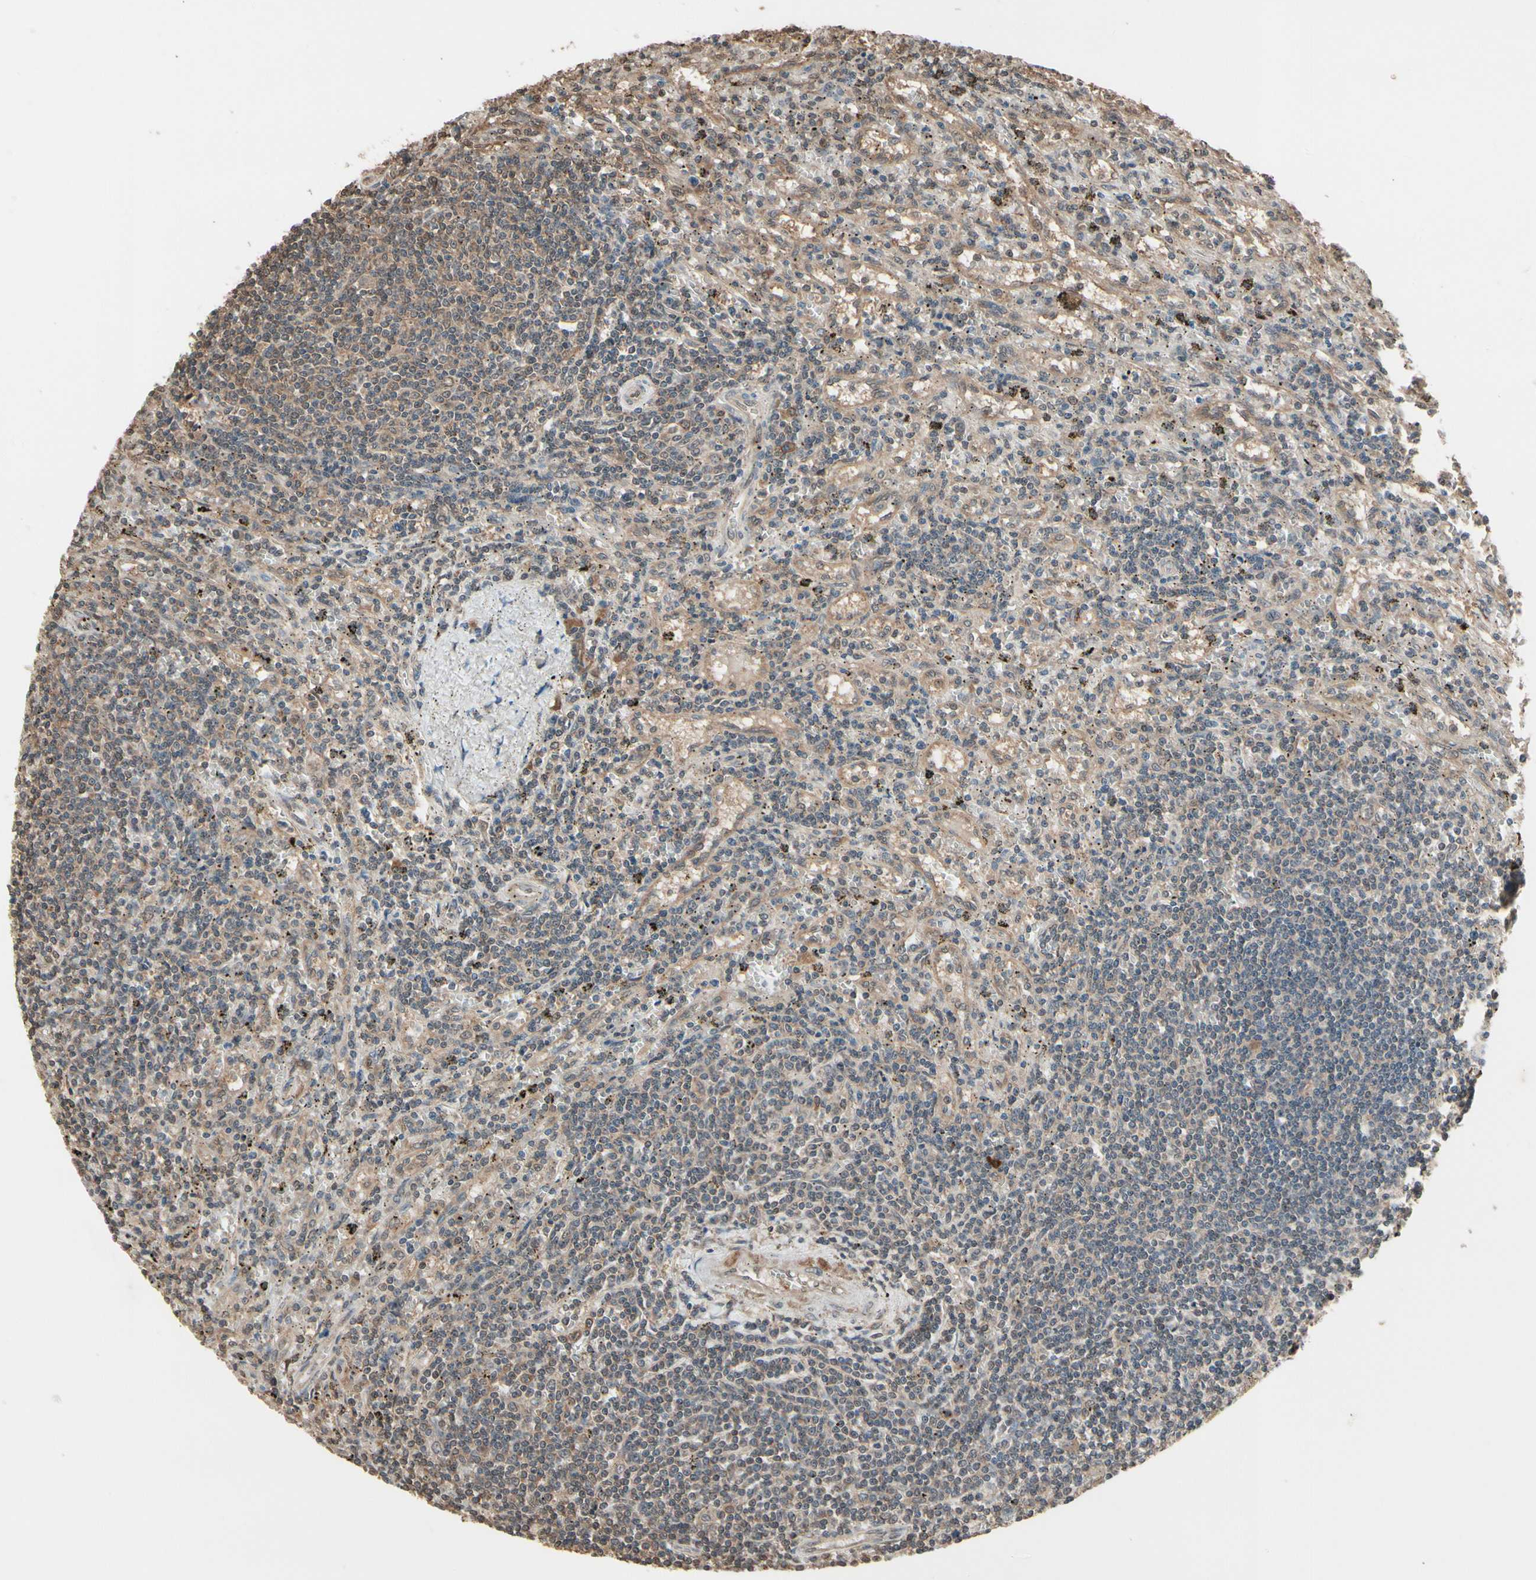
{"staining": {"intensity": "weak", "quantity": ">75%", "location": "cytoplasmic/membranous"}, "tissue": "lymphoma", "cell_type": "Tumor cells", "image_type": "cancer", "snomed": [{"axis": "morphology", "description": "Malignant lymphoma, non-Hodgkin's type, Low grade"}, {"axis": "topography", "description": "Spleen"}], "caption": "There is low levels of weak cytoplasmic/membranous staining in tumor cells of malignant lymphoma, non-Hodgkin's type (low-grade), as demonstrated by immunohistochemical staining (brown color).", "gene": "PNPLA7", "patient": {"sex": "male", "age": 76}}